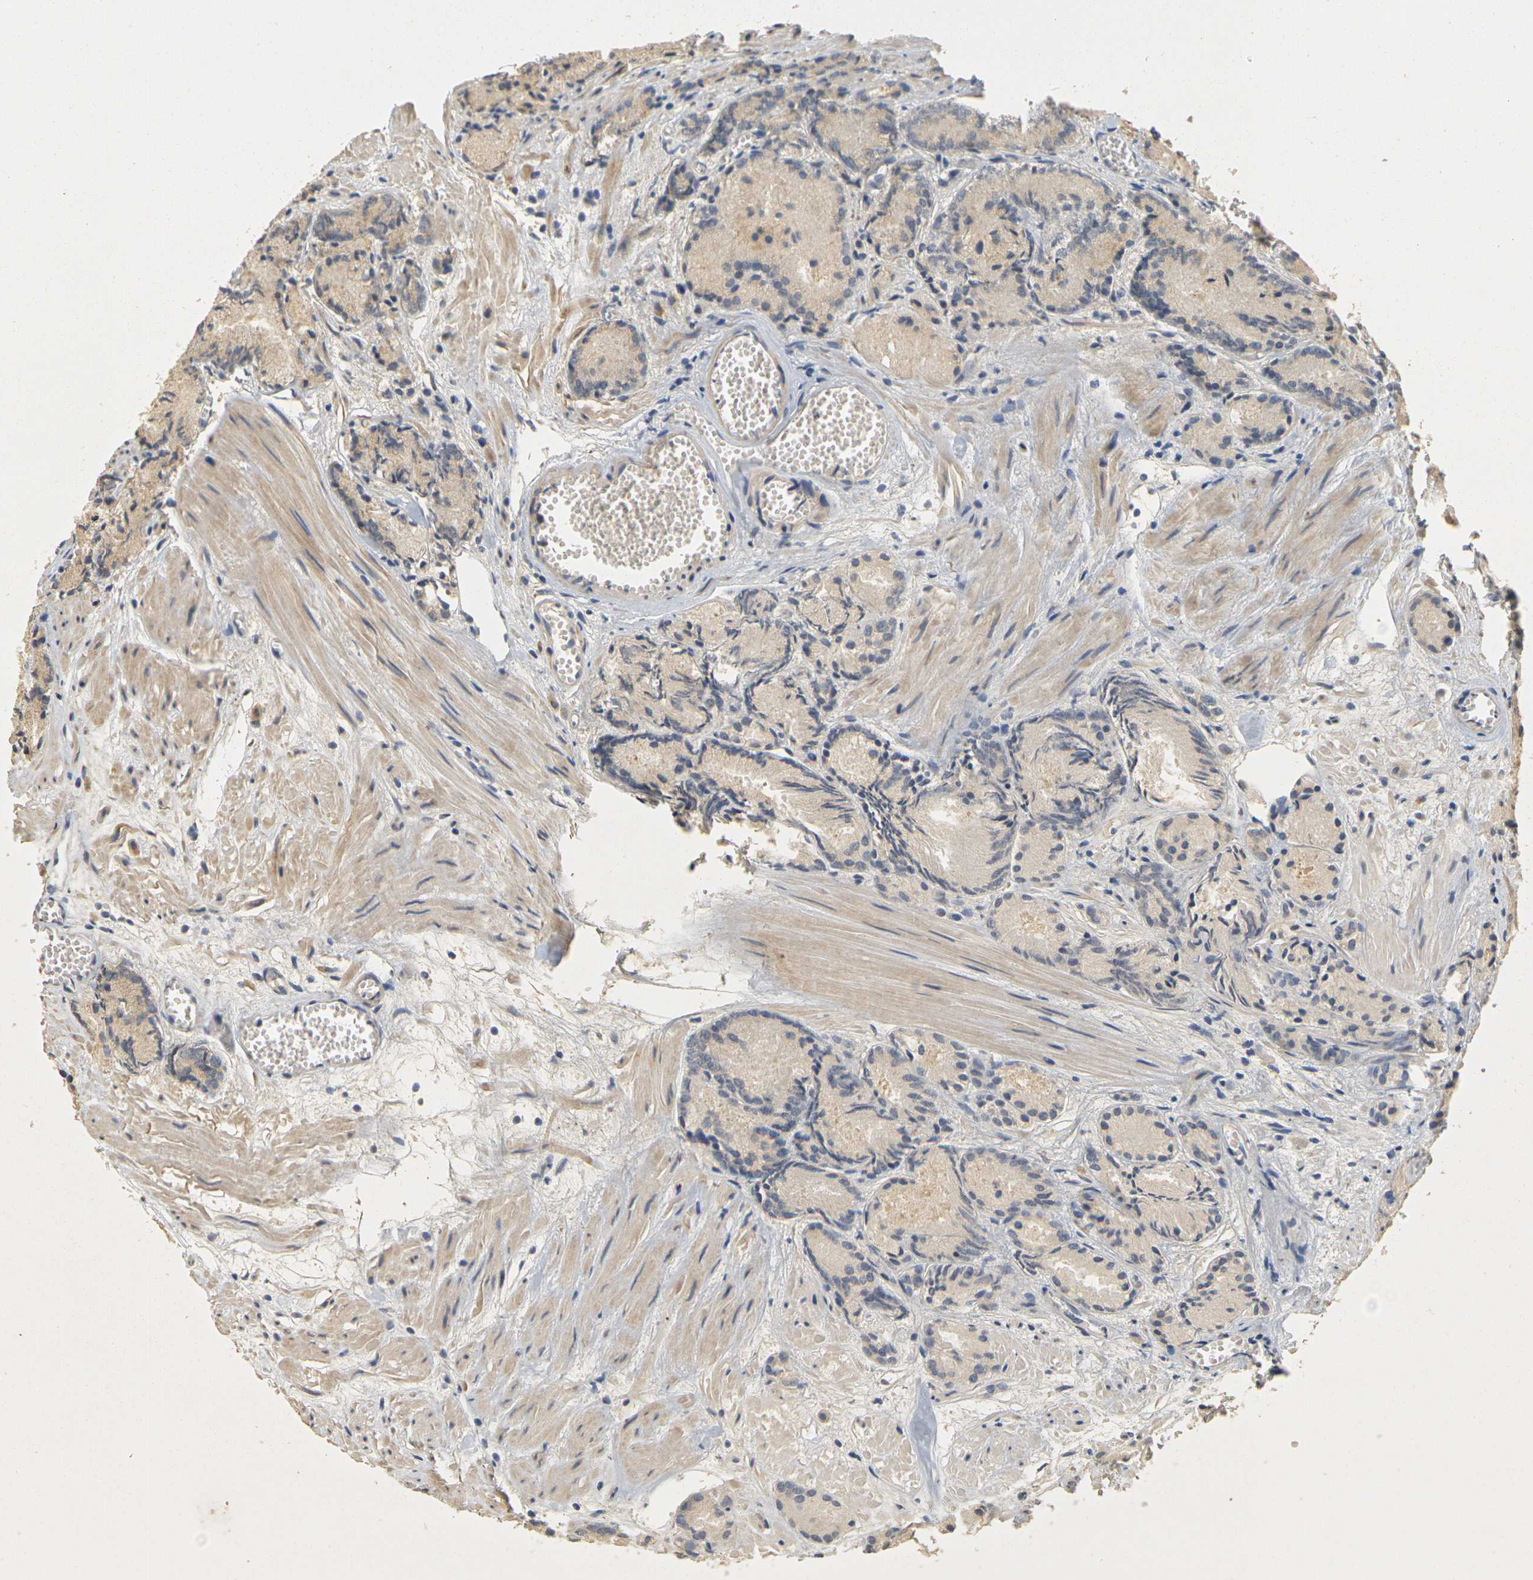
{"staining": {"intensity": "weak", "quantity": ">75%", "location": "cytoplasmic/membranous"}, "tissue": "prostate cancer", "cell_type": "Tumor cells", "image_type": "cancer", "snomed": [{"axis": "morphology", "description": "Adenocarcinoma, Low grade"}, {"axis": "topography", "description": "Prostate"}], "caption": "This is an image of immunohistochemistry (IHC) staining of prostate cancer, which shows weak positivity in the cytoplasmic/membranous of tumor cells.", "gene": "GDAP1", "patient": {"sex": "male", "age": 72}}